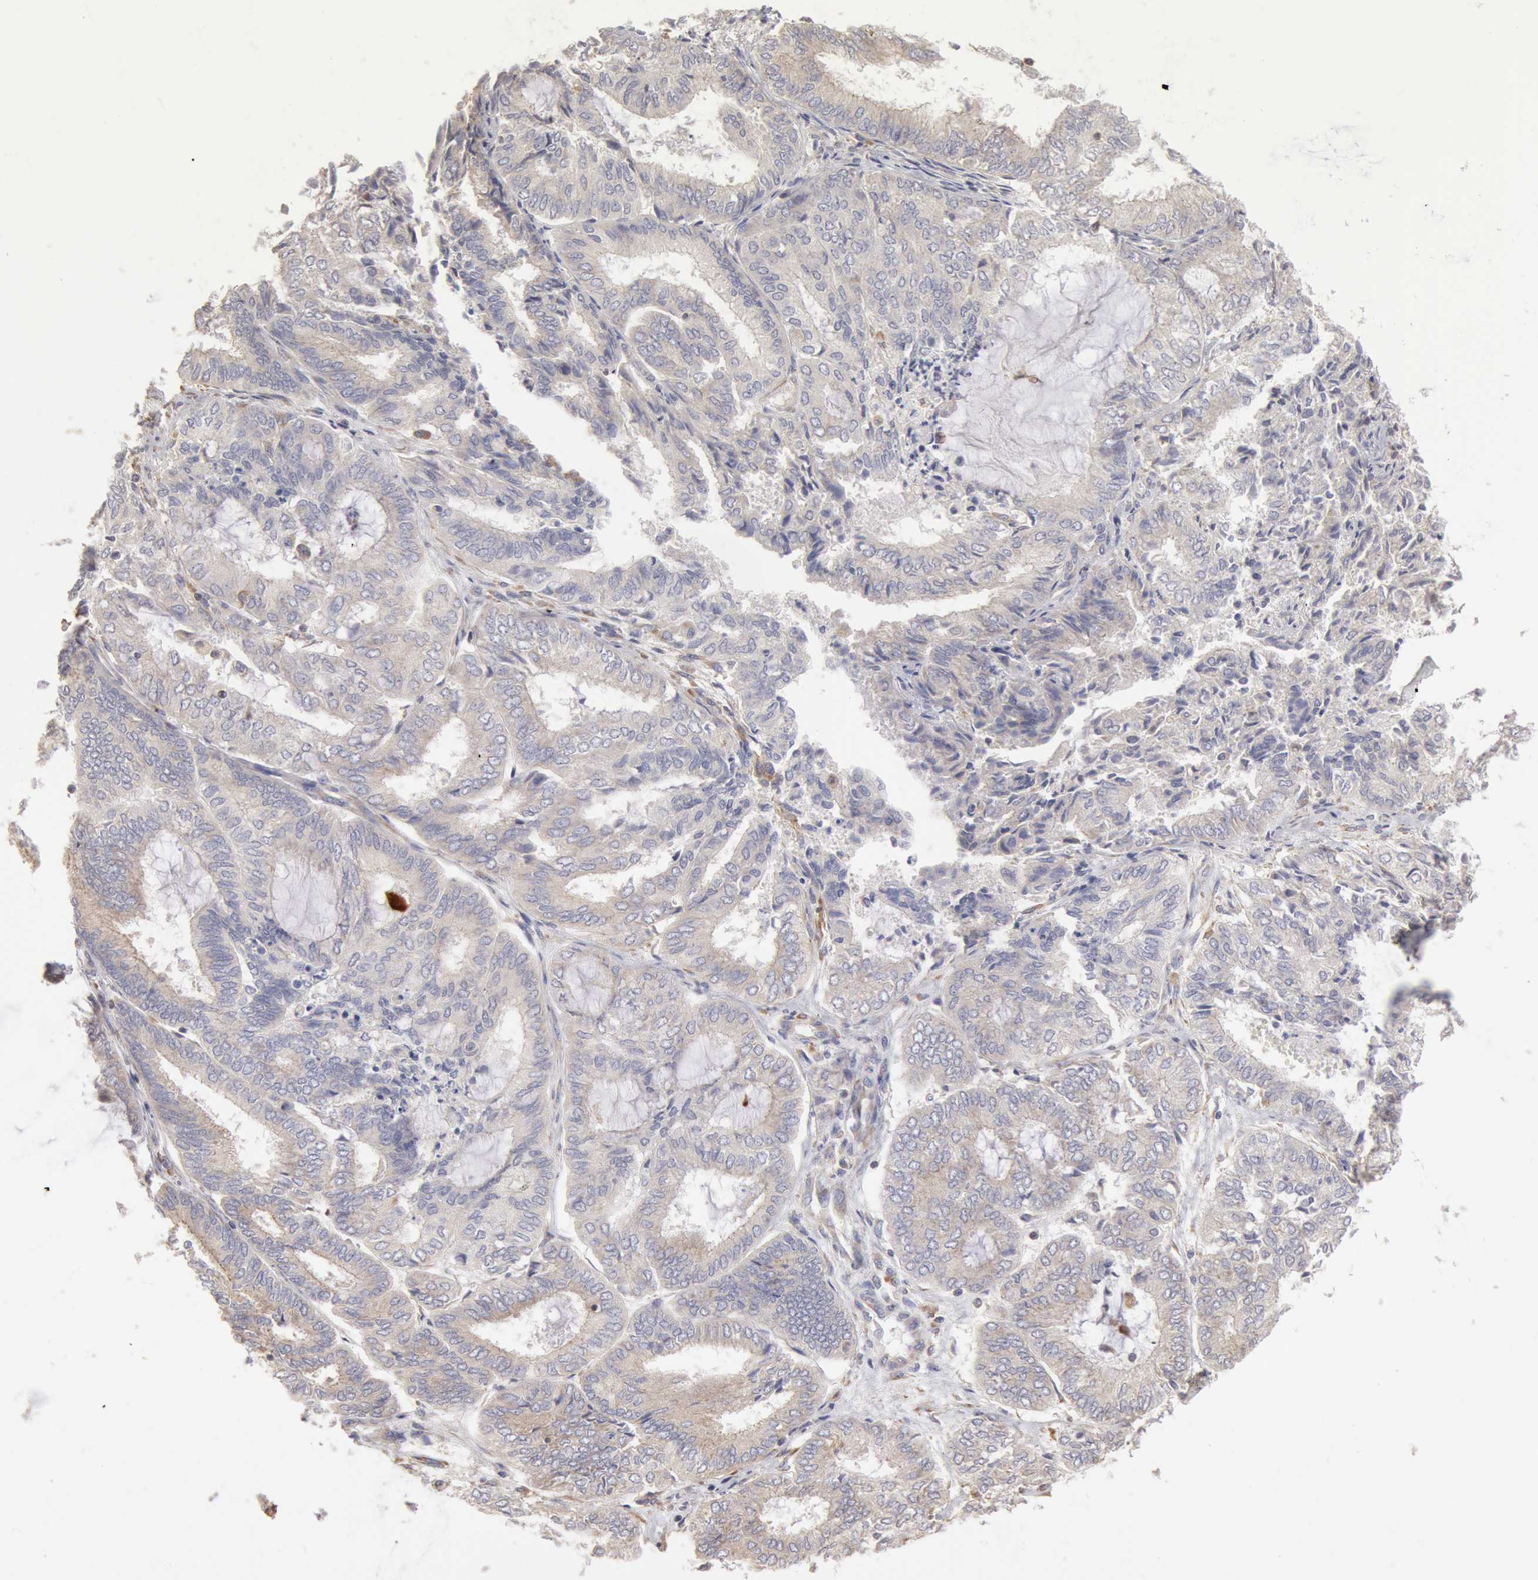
{"staining": {"intensity": "negative", "quantity": "none", "location": "none"}, "tissue": "endometrial cancer", "cell_type": "Tumor cells", "image_type": "cancer", "snomed": [{"axis": "morphology", "description": "Adenocarcinoma, NOS"}, {"axis": "topography", "description": "Endometrium"}], "caption": "Tumor cells show no significant staining in endometrial adenocarcinoma.", "gene": "OSBPL8", "patient": {"sex": "female", "age": 59}}